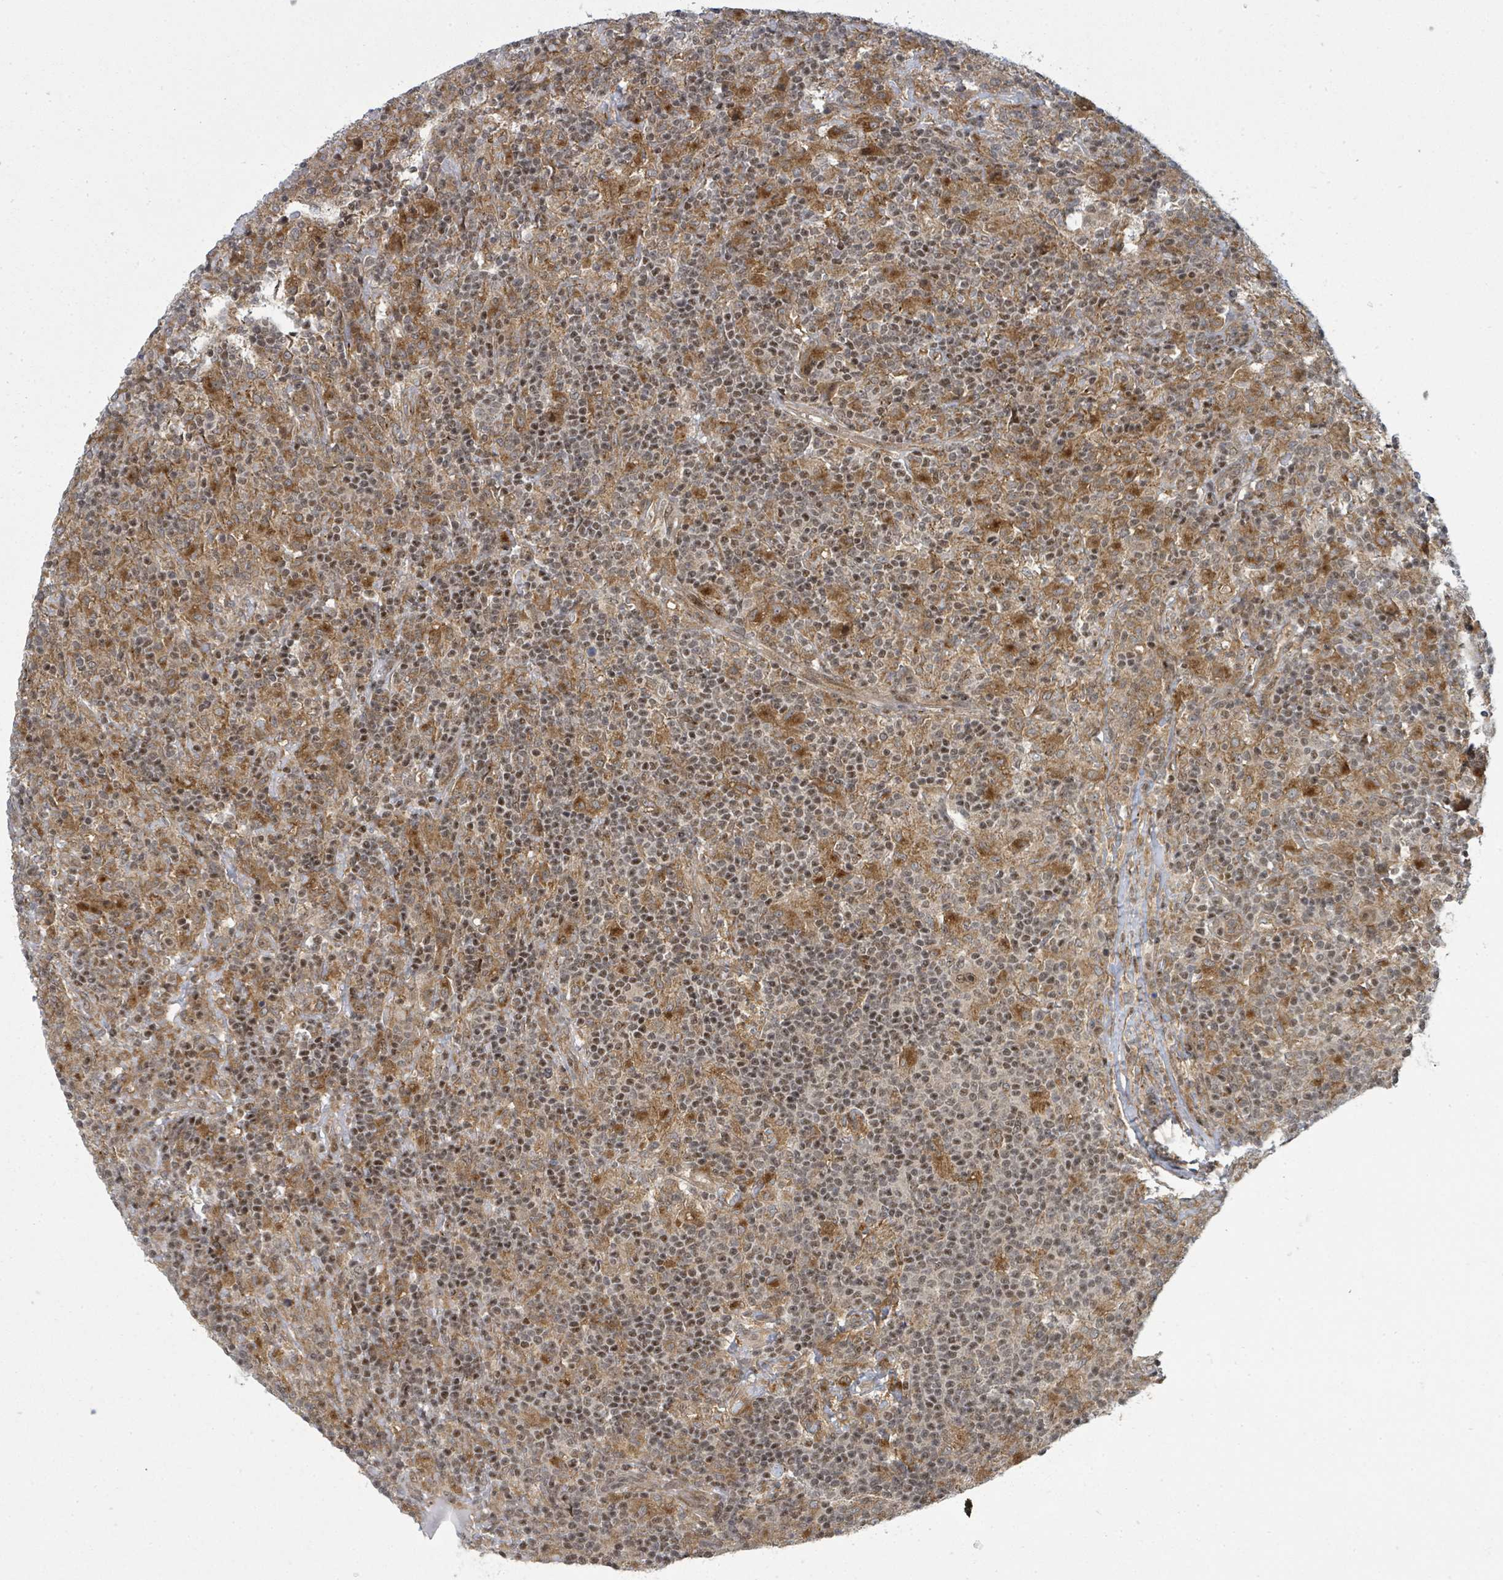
{"staining": {"intensity": "moderate", "quantity": ">75%", "location": "cytoplasmic/membranous"}, "tissue": "lymphoma", "cell_type": "Tumor cells", "image_type": "cancer", "snomed": [{"axis": "morphology", "description": "Hodgkin's disease, NOS"}, {"axis": "topography", "description": "Lymph node"}], "caption": "Lymphoma stained with DAB (3,3'-diaminobenzidine) immunohistochemistry exhibits medium levels of moderate cytoplasmic/membranous positivity in approximately >75% of tumor cells.", "gene": "PSMG2", "patient": {"sex": "male", "age": 70}}